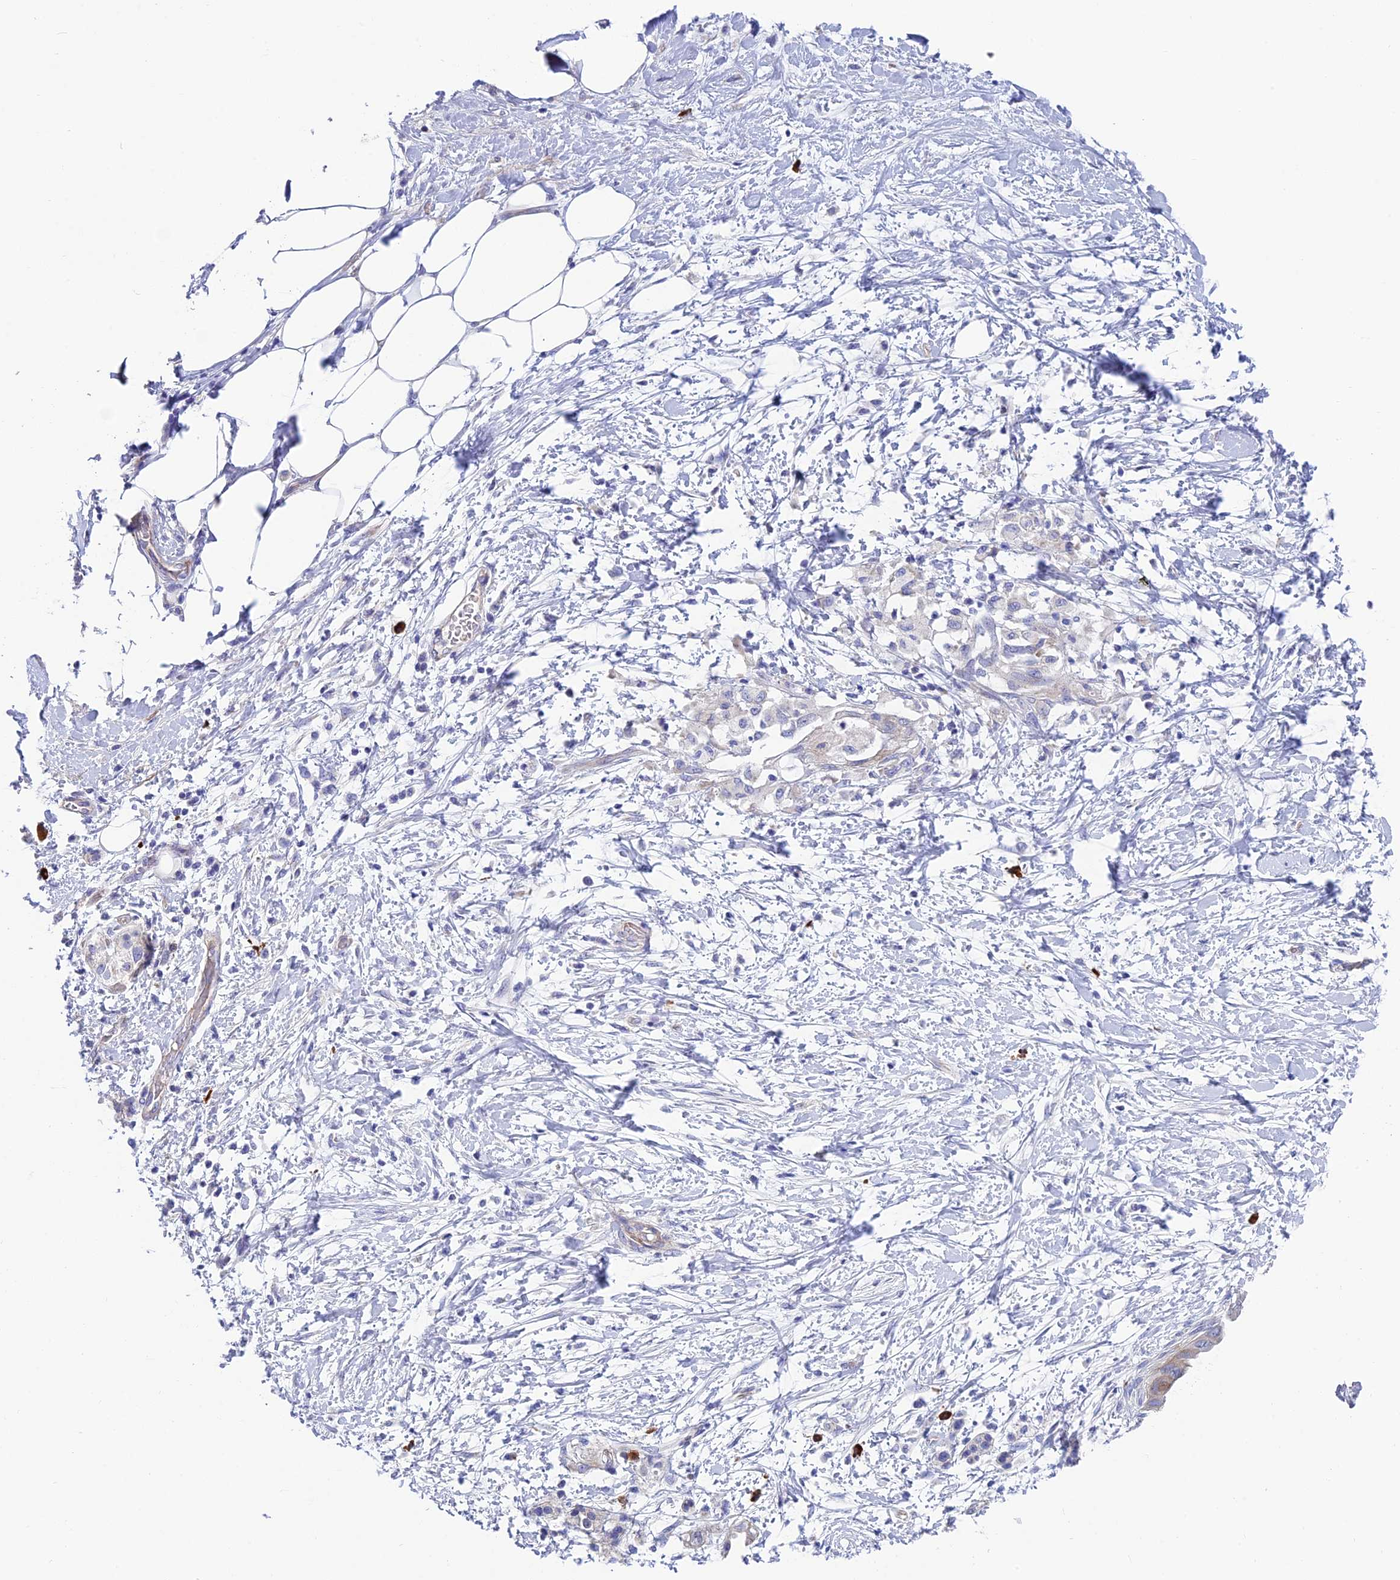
{"staining": {"intensity": "negative", "quantity": "none", "location": "none"}, "tissue": "adipose tissue", "cell_type": "Adipocytes", "image_type": "normal", "snomed": [{"axis": "morphology", "description": "Normal tissue, NOS"}, {"axis": "morphology", "description": "Adenocarcinoma, NOS"}, {"axis": "topography", "description": "Duodenum"}, {"axis": "topography", "description": "Peripheral nerve tissue"}], "caption": "Immunohistochemistry (IHC) of normal adipose tissue shows no positivity in adipocytes.", "gene": "MACIR", "patient": {"sex": "female", "age": 60}}